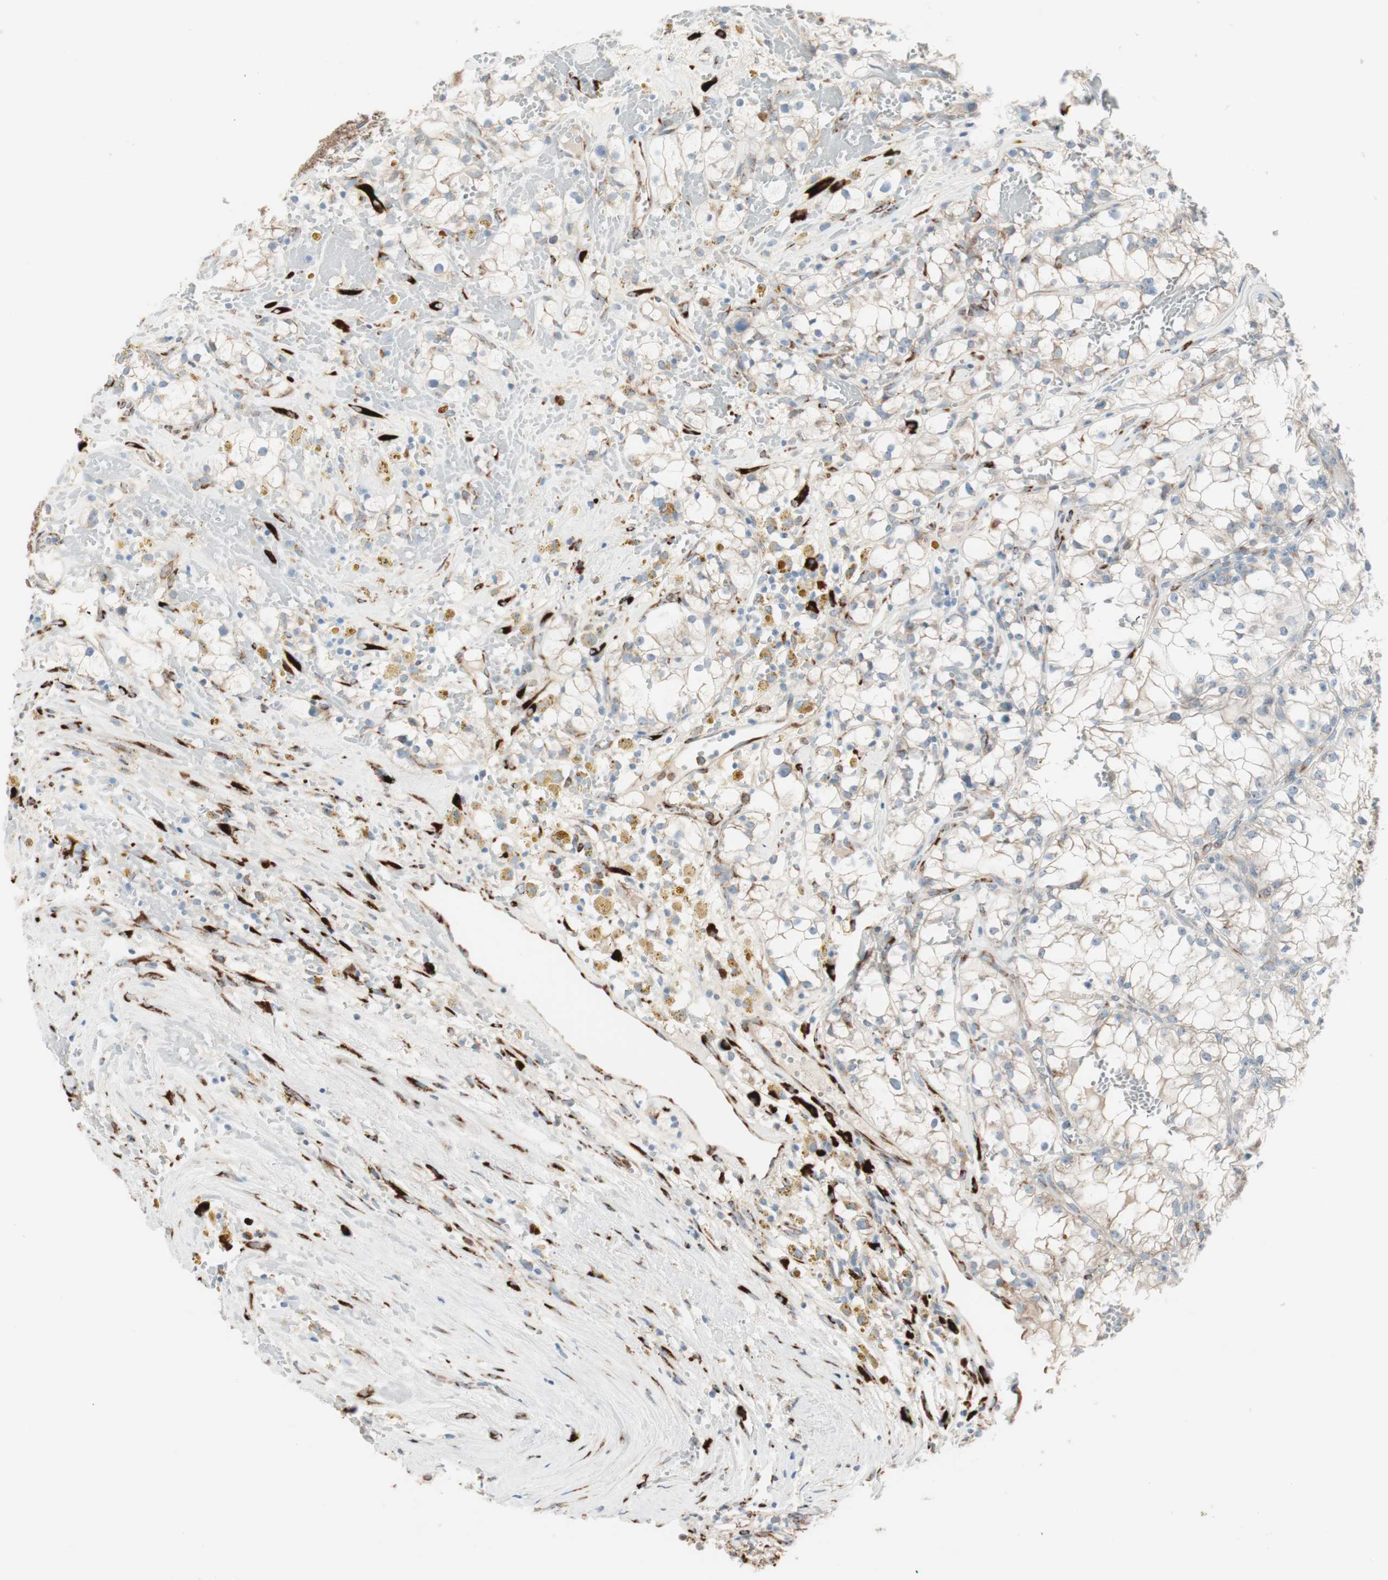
{"staining": {"intensity": "weak", "quantity": "25%-75%", "location": "cytoplasmic/membranous"}, "tissue": "renal cancer", "cell_type": "Tumor cells", "image_type": "cancer", "snomed": [{"axis": "morphology", "description": "Adenocarcinoma, NOS"}, {"axis": "topography", "description": "Kidney"}], "caption": "Brown immunohistochemical staining in human adenocarcinoma (renal) shows weak cytoplasmic/membranous expression in about 25%-75% of tumor cells. The staining was performed using DAB, with brown indicating positive protein expression. Nuclei are stained blue with hematoxylin.", "gene": "P4HTM", "patient": {"sex": "male", "age": 56}}